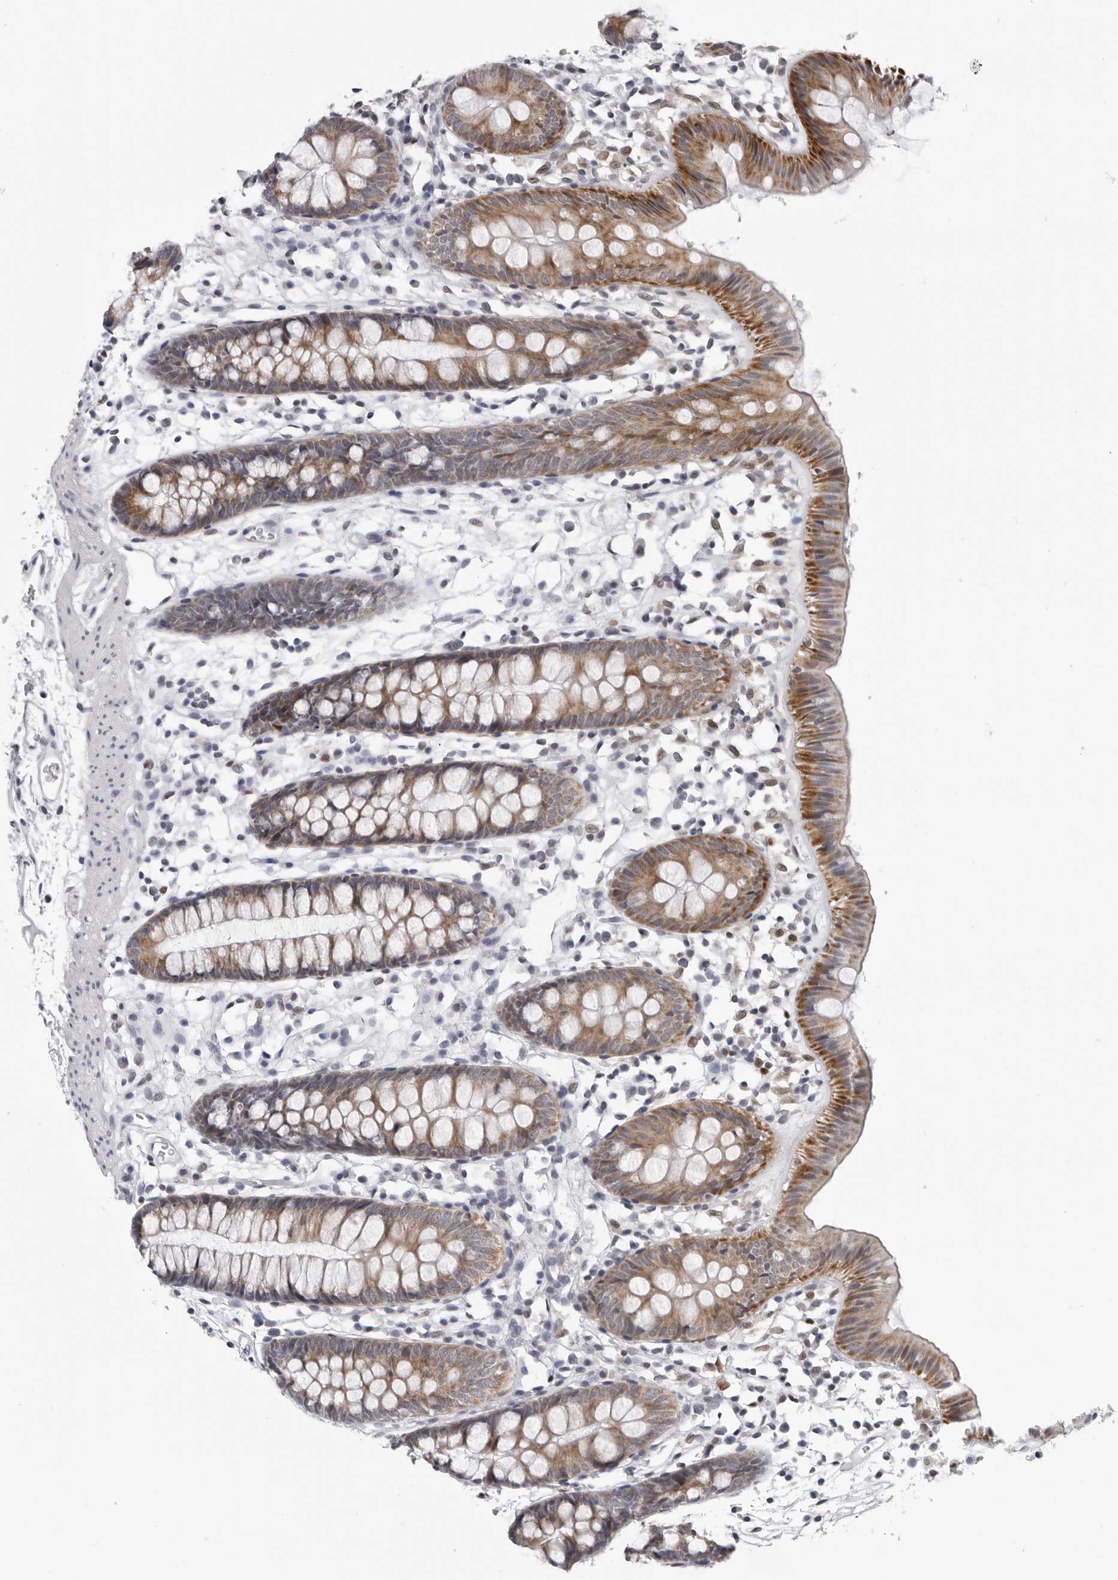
{"staining": {"intensity": "negative", "quantity": "none", "location": "none"}, "tissue": "colon", "cell_type": "Endothelial cells", "image_type": "normal", "snomed": [{"axis": "morphology", "description": "Normal tissue, NOS"}, {"axis": "topography", "description": "Colon"}], "caption": "Immunohistochemistry photomicrograph of normal colon: colon stained with DAB (3,3'-diaminobenzidine) exhibits no significant protein expression in endothelial cells.", "gene": "CPT2", "patient": {"sex": "male", "age": 56}}